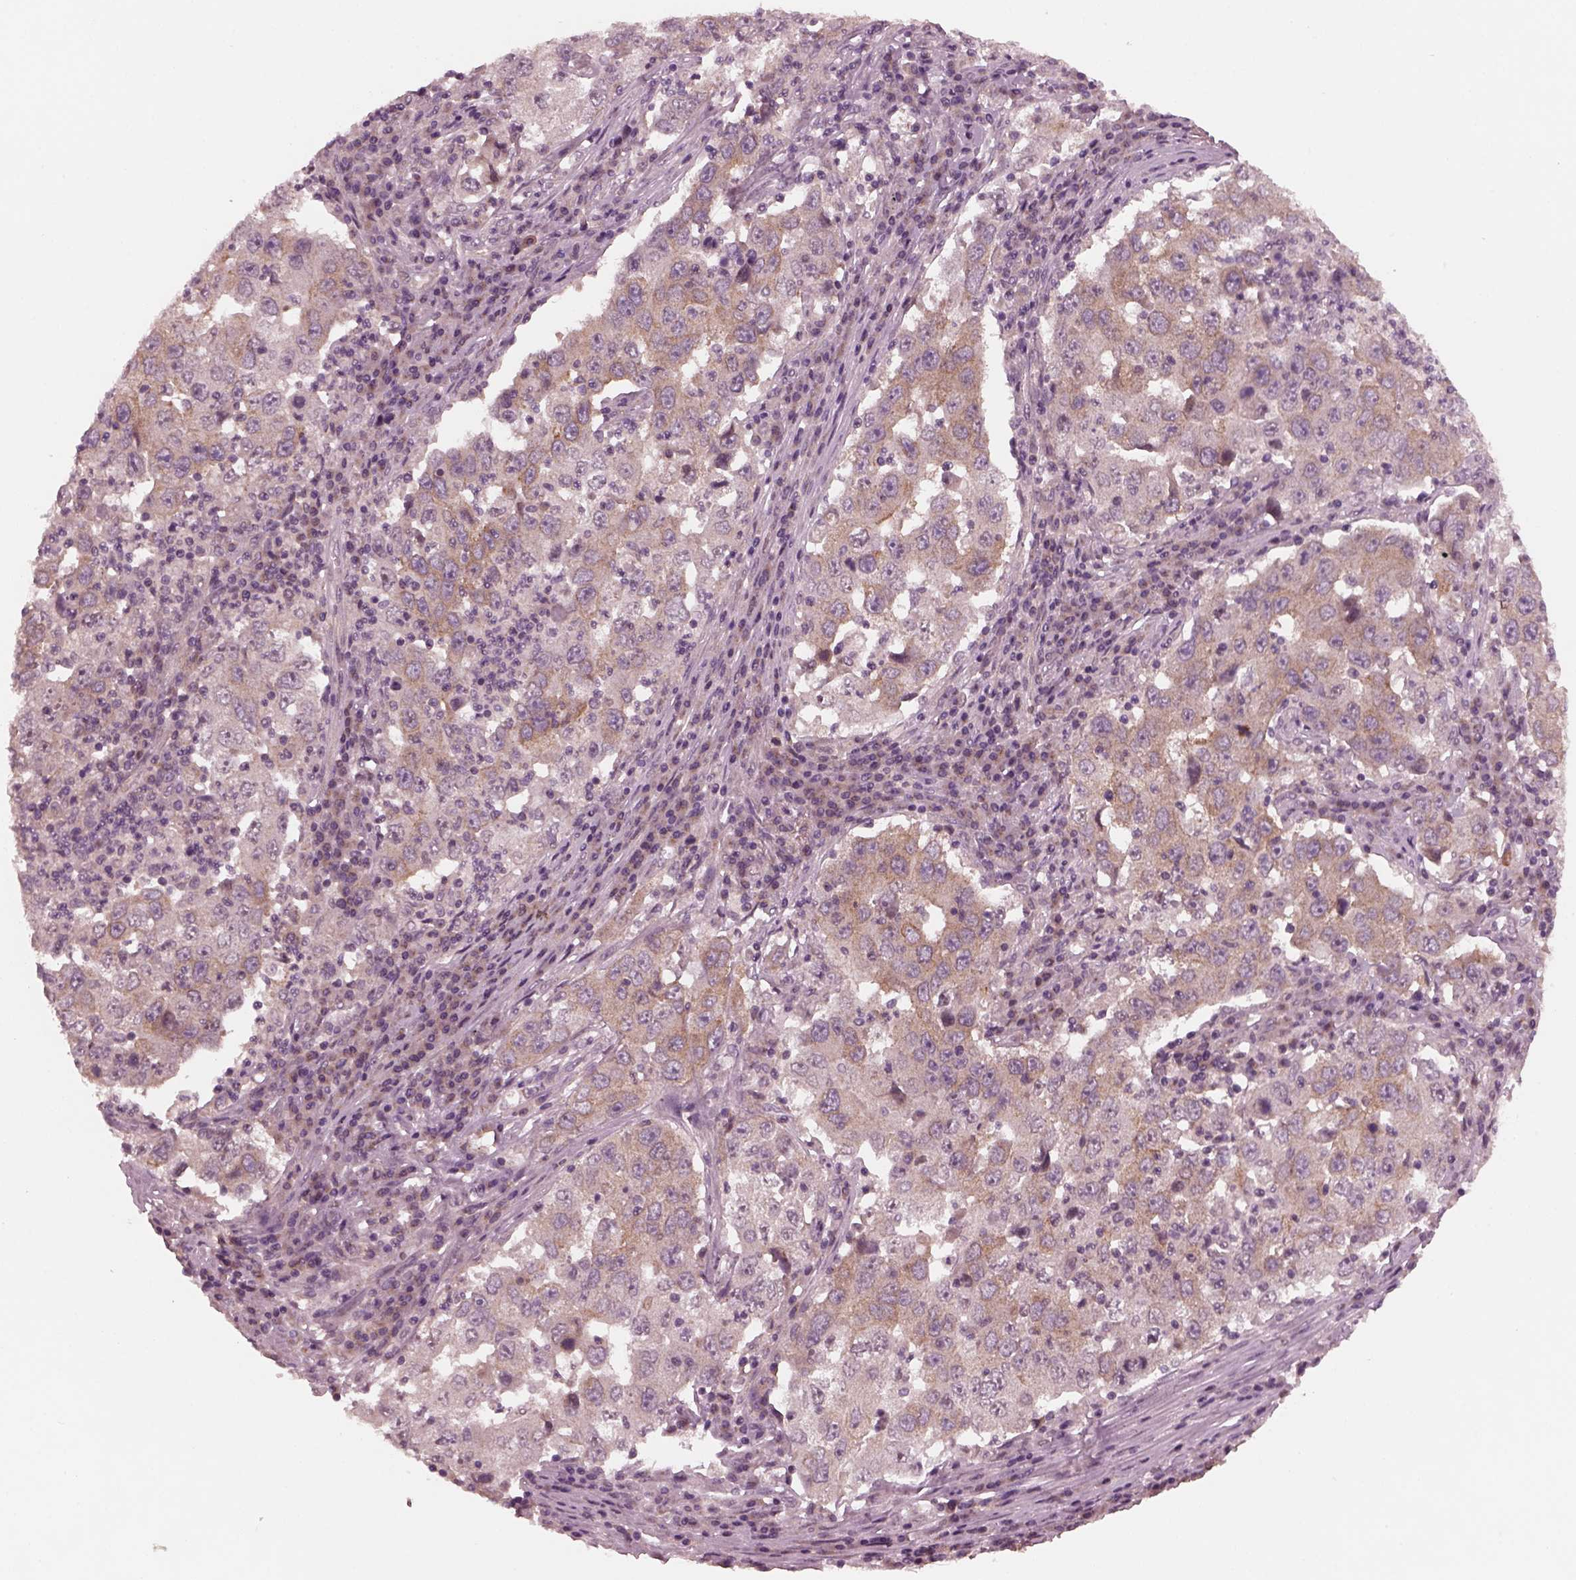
{"staining": {"intensity": "moderate", "quantity": "25%-75%", "location": "cytoplasmic/membranous"}, "tissue": "lung cancer", "cell_type": "Tumor cells", "image_type": "cancer", "snomed": [{"axis": "morphology", "description": "Adenocarcinoma, NOS"}, {"axis": "topography", "description": "Lung"}], "caption": "A brown stain labels moderate cytoplasmic/membranous expression of a protein in lung cancer (adenocarcinoma) tumor cells.", "gene": "TUBG1", "patient": {"sex": "male", "age": 73}}